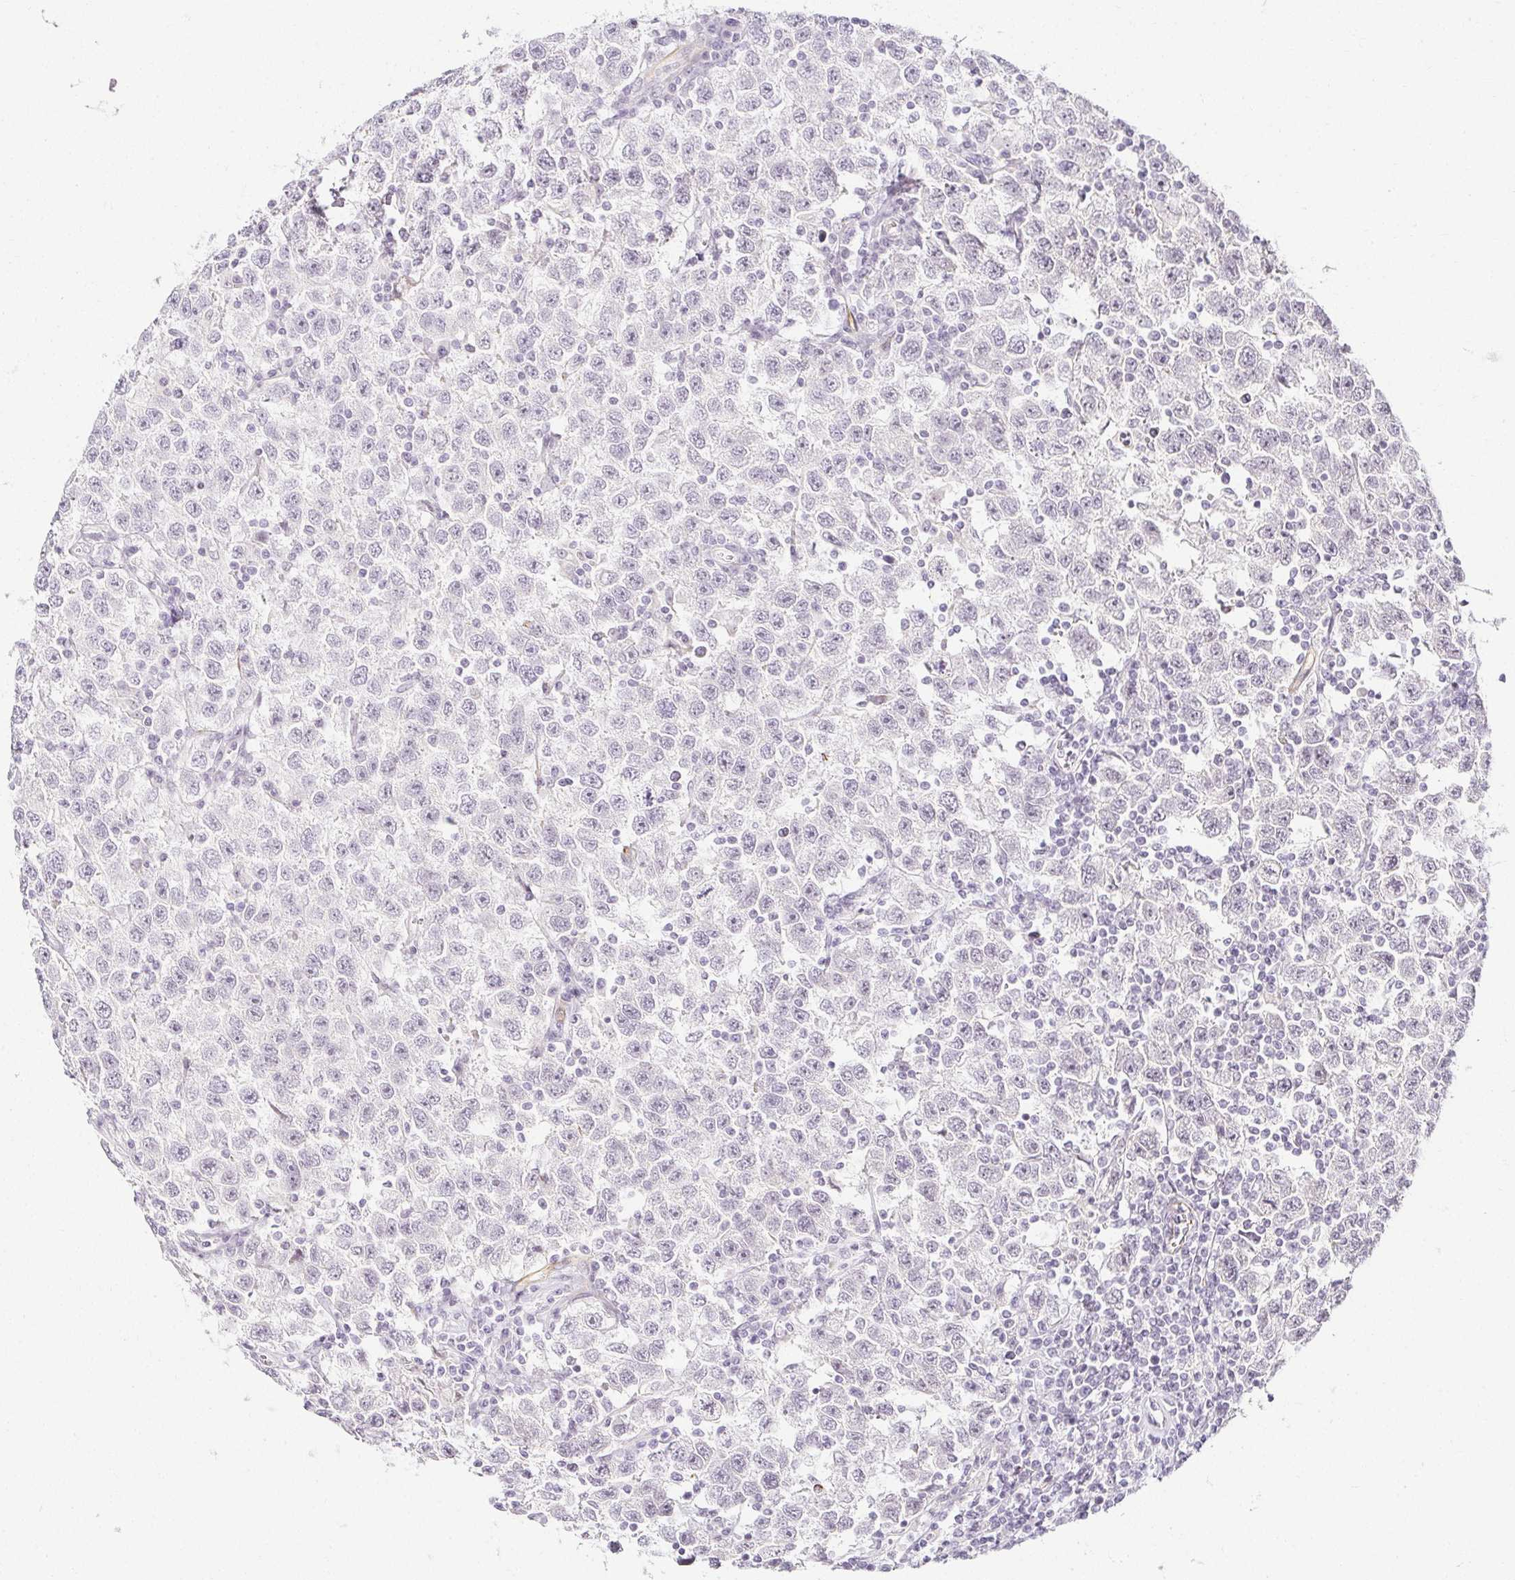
{"staining": {"intensity": "negative", "quantity": "none", "location": "none"}, "tissue": "testis cancer", "cell_type": "Tumor cells", "image_type": "cancer", "snomed": [{"axis": "morphology", "description": "Seminoma, NOS"}, {"axis": "topography", "description": "Testis"}], "caption": "Tumor cells are negative for protein expression in human testis cancer (seminoma). (DAB immunohistochemistry with hematoxylin counter stain).", "gene": "ACAN", "patient": {"sex": "male", "age": 41}}